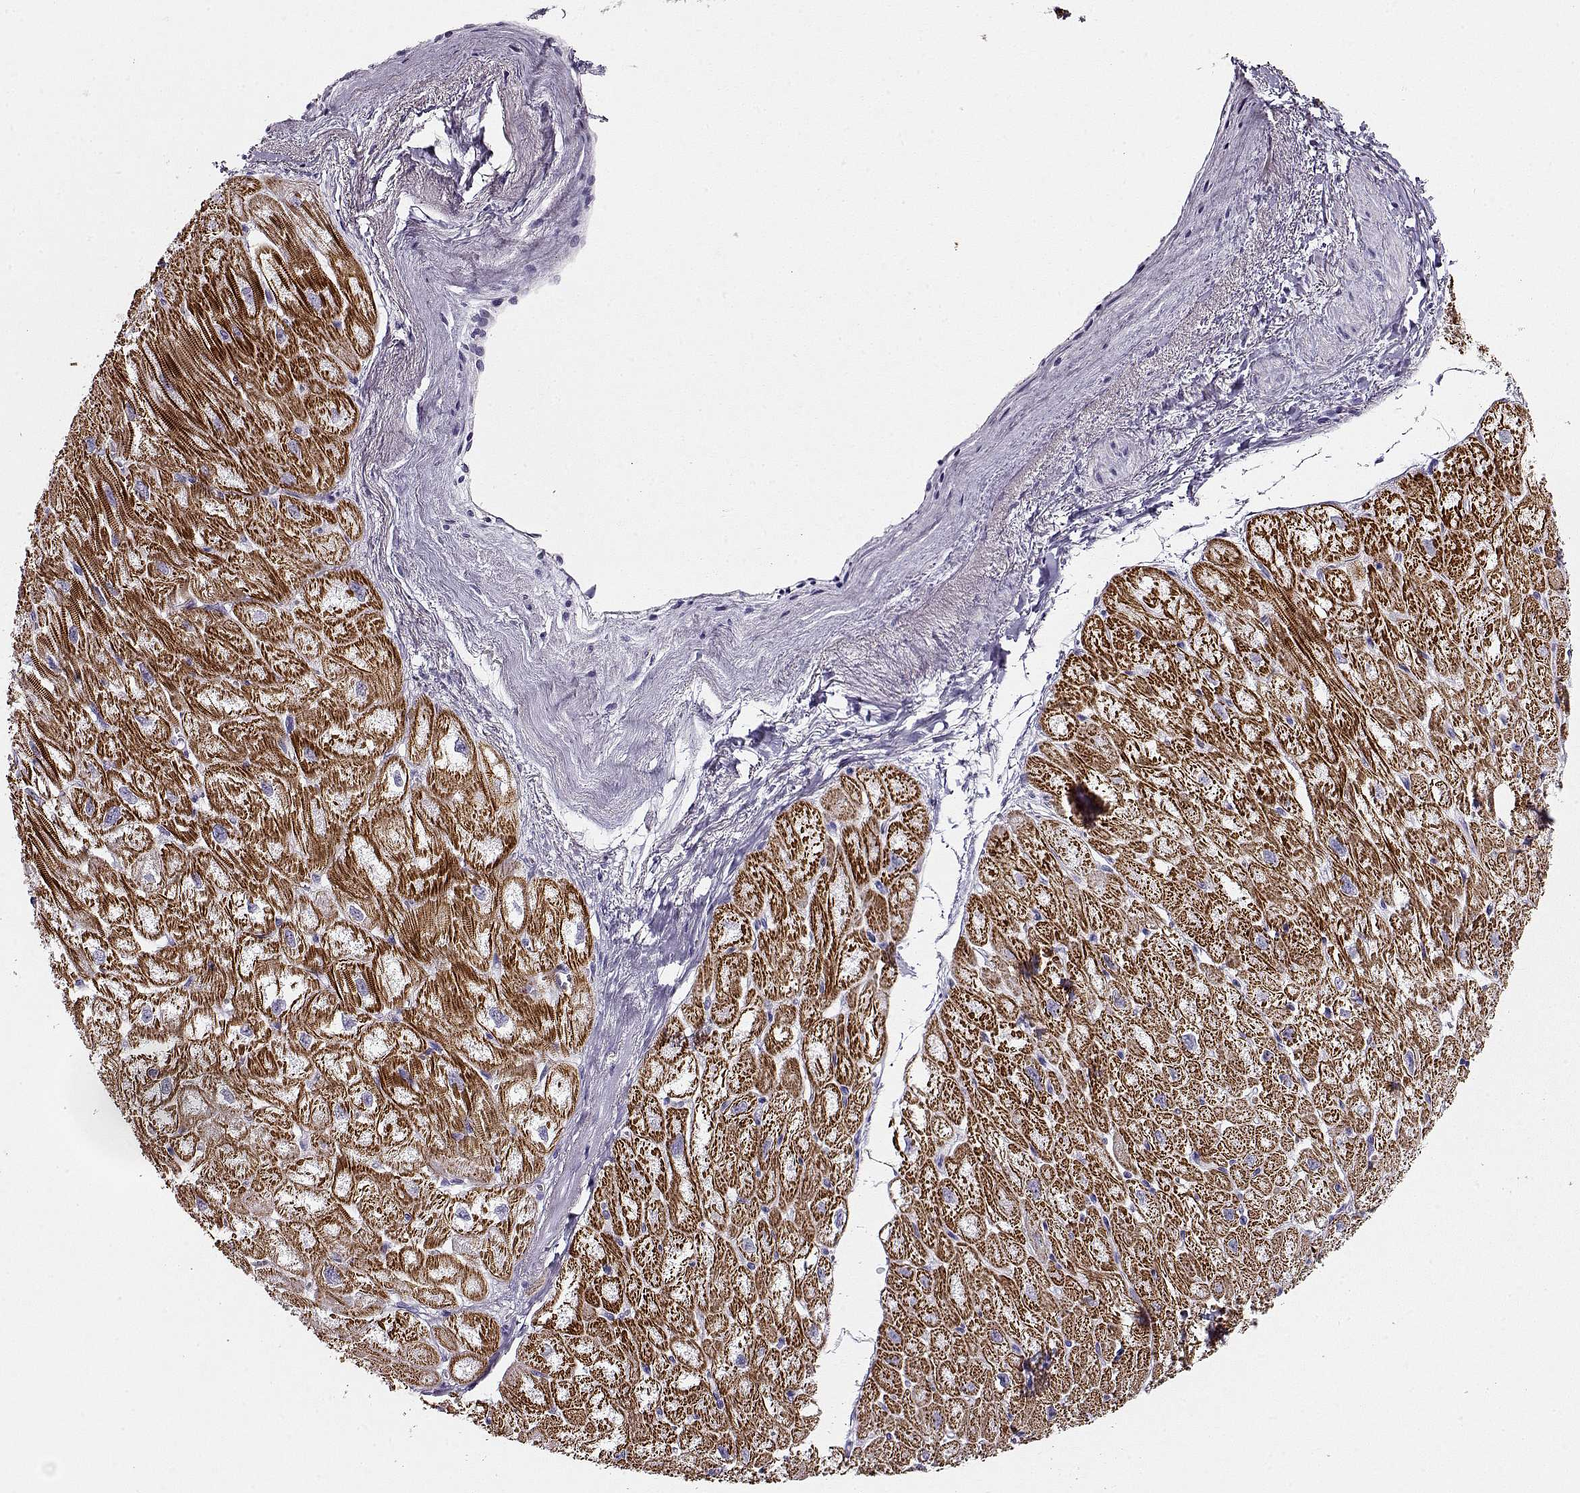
{"staining": {"intensity": "strong", "quantity": ">75%", "location": "cytoplasmic/membranous"}, "tissue": "heart muscle", "cell_type": "Cardiomyocytes", "image_type": "normal", "snomed": [{"axis": "morphology", "description": "Normal tissue, NOS"}, {"axis": "topography", "description": "Heart"}], "caption": "Strong cytoplasmic/membranous positivity is present in about >75% of cardiomyocytes in normal heart muscle.", "gene": "ACTN2", "patient": {"sex": "male", "age": 61}}